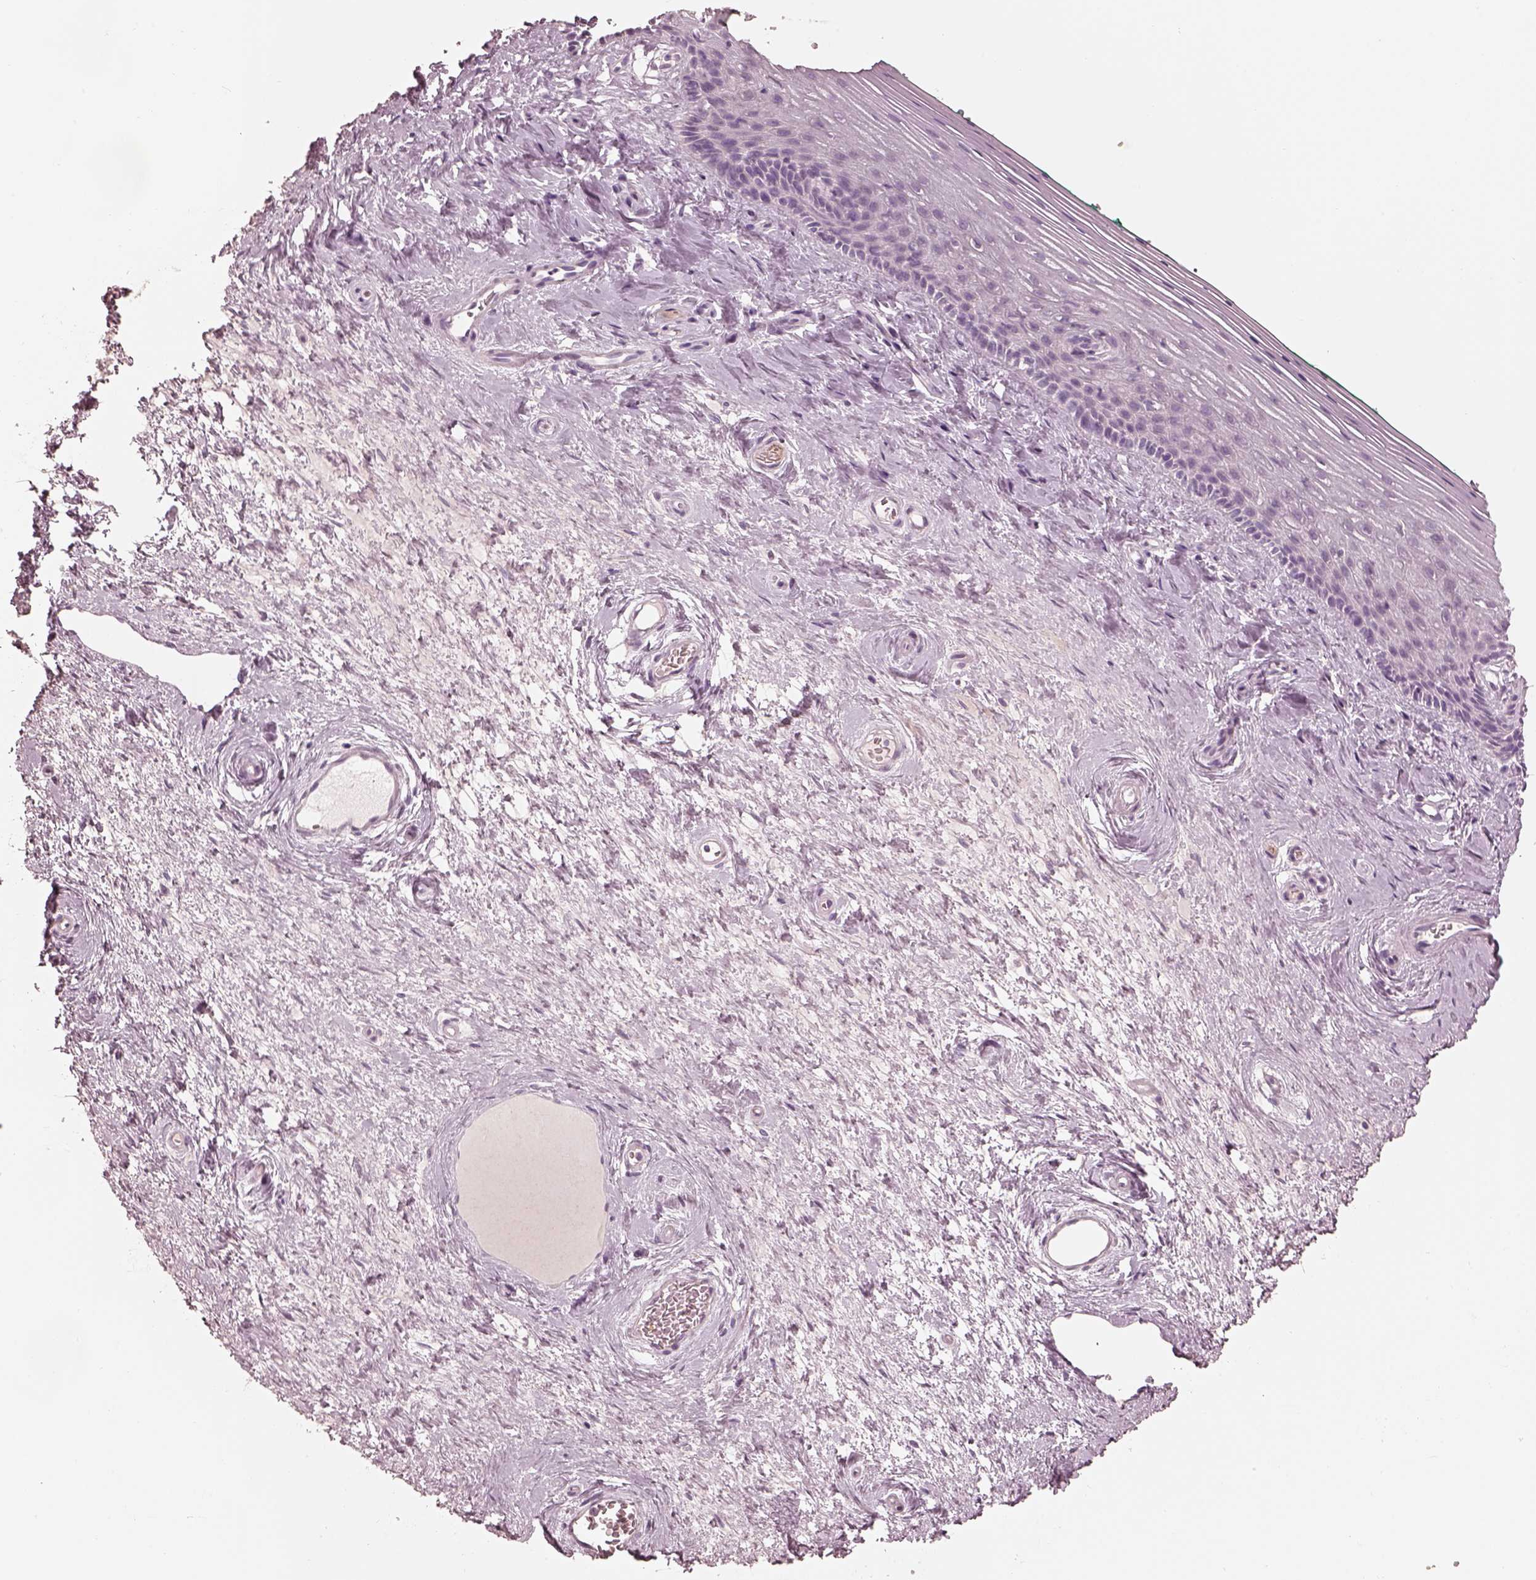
{"staining": {"intensity": "negative", "quantity": "none", "location": "none"}, "tissue": "vagina", "cell_type": "Squamous epithelial cells", "image_type": "normal", "snomed": [{"axis": "morphology", "description": "Normal tissue, NOS"}, {"axis": "topography", "description": "Vagina"}], "caption": "IHC micrograph of benign vagina stained for a protein (brown), which demonstrates no expression in squamous epithelial cells.", "gene": "ANKLE1", "patient": {"sex": "female", "age": 45}}